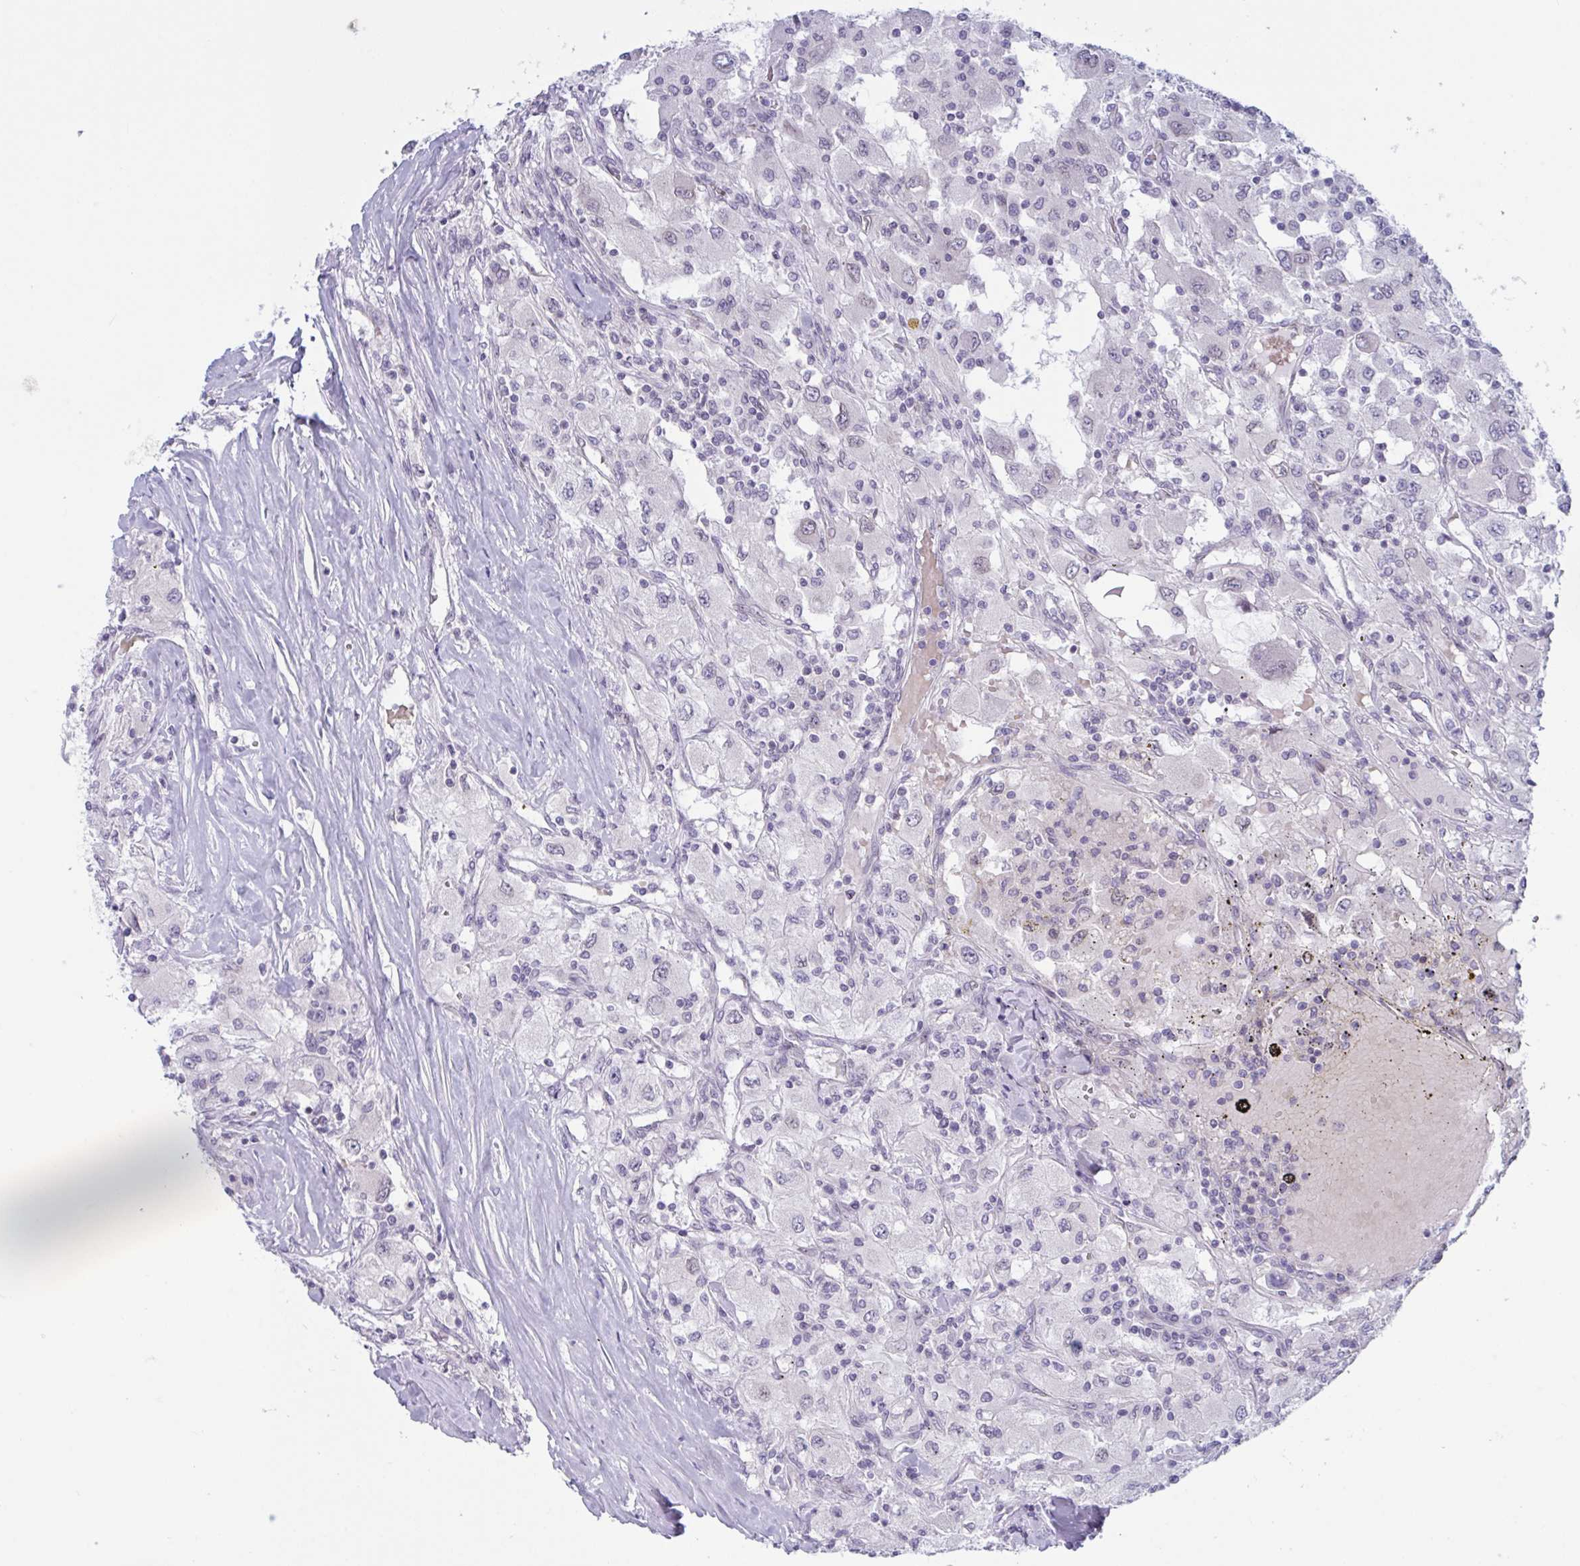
{"staining": {"intensity": "negative", "quantity": "none", "location": "none"}, "tissue": "renal cancer", "cell_type": "Tumor cells", "image_type": "cancer", "snomed": [{"axis": "morphology", "description": "Adenocarcinoma, NOS"}, {"axis": "topography", "description": "Kidney"}], "caption": "Histopathology image shows no protein positivity in tumor cells of renal cancer (adenocarcinoma) tissue. (DAB IHC visualized using brightfield microscopy, high magnification).", "gene": "TANK", "patient": {"sex": "female", "age": 67}}